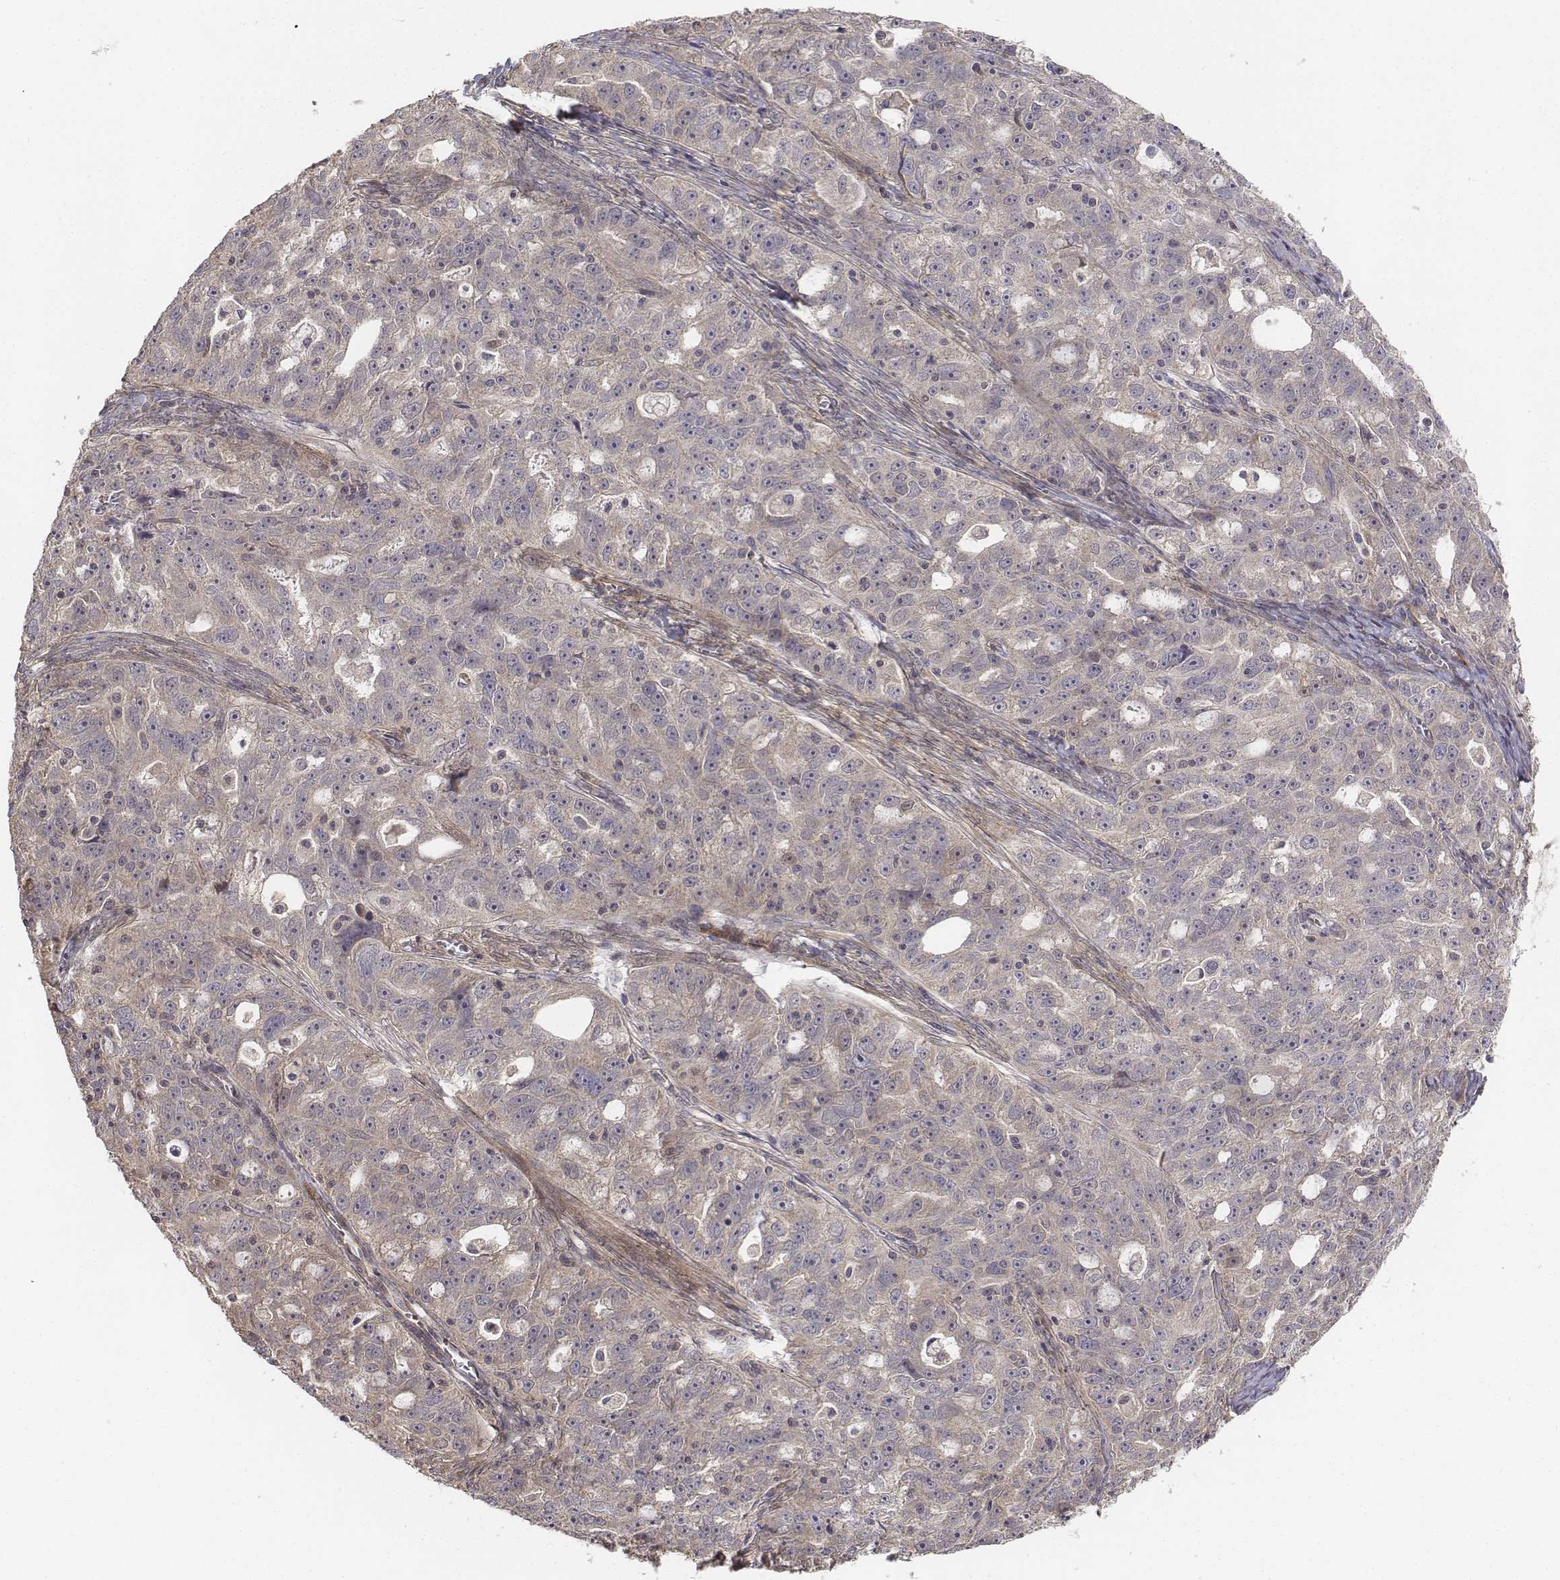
{"staining": {"intensity": "negative", "quantity": "none", "location": "none"}, "tissue": "ovarian cancer", "cell_type": "Tumor cells", "image_type": "cancer", "snomed": [{"axis": "morphology", "description": "Cystadenocarcinoma, serous, NOS"}, {"axis": "topography", "description": "Ovary"}], "caption": "A photomicrograph of human serous cystadenocarcinoma (ovarian) is negative for staining in tumor cells.", "gene": "FBXO21", "patient": {"sex": "female", "age": 51}}